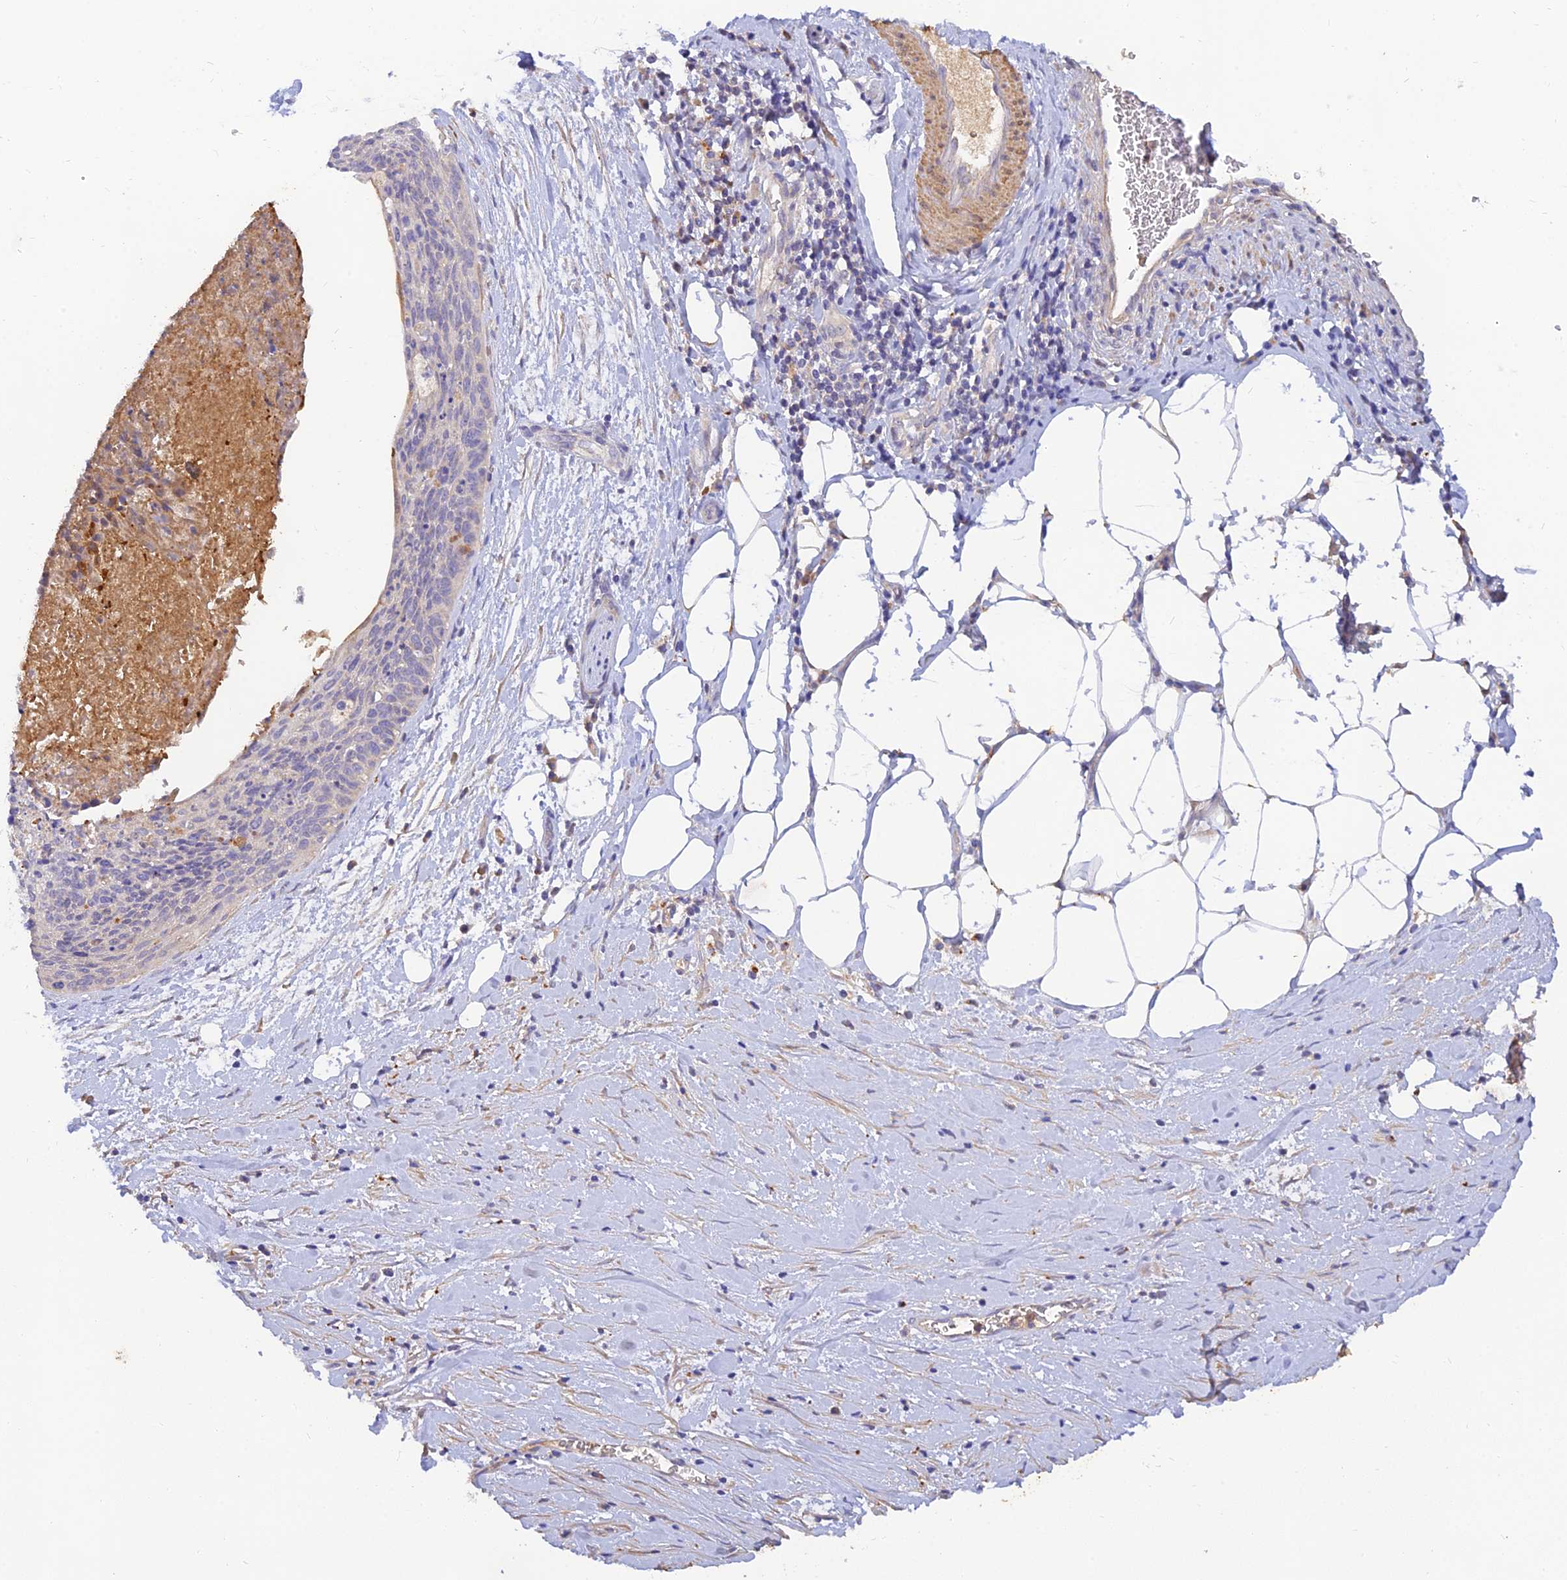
{"staining": {"intensity": "negative", "quantity": "none", "location": "none"}, "tissue": "cervical cancer", "cell_type": "Tumor cells", "image_type": "cancer", "snomed": [{"axis": "morphology", "description": "Squamous cell carcinoma, NOS"}, {"axis": "topography", "description": "Cervix"}], "caption": "Immunohistochemical staining of human cervical cancer (squamous cell carcinoma) shows no significant positivity in tumor cells.", "gene": "ACSM5", "patient": {"sex": "female", "age": 55}}